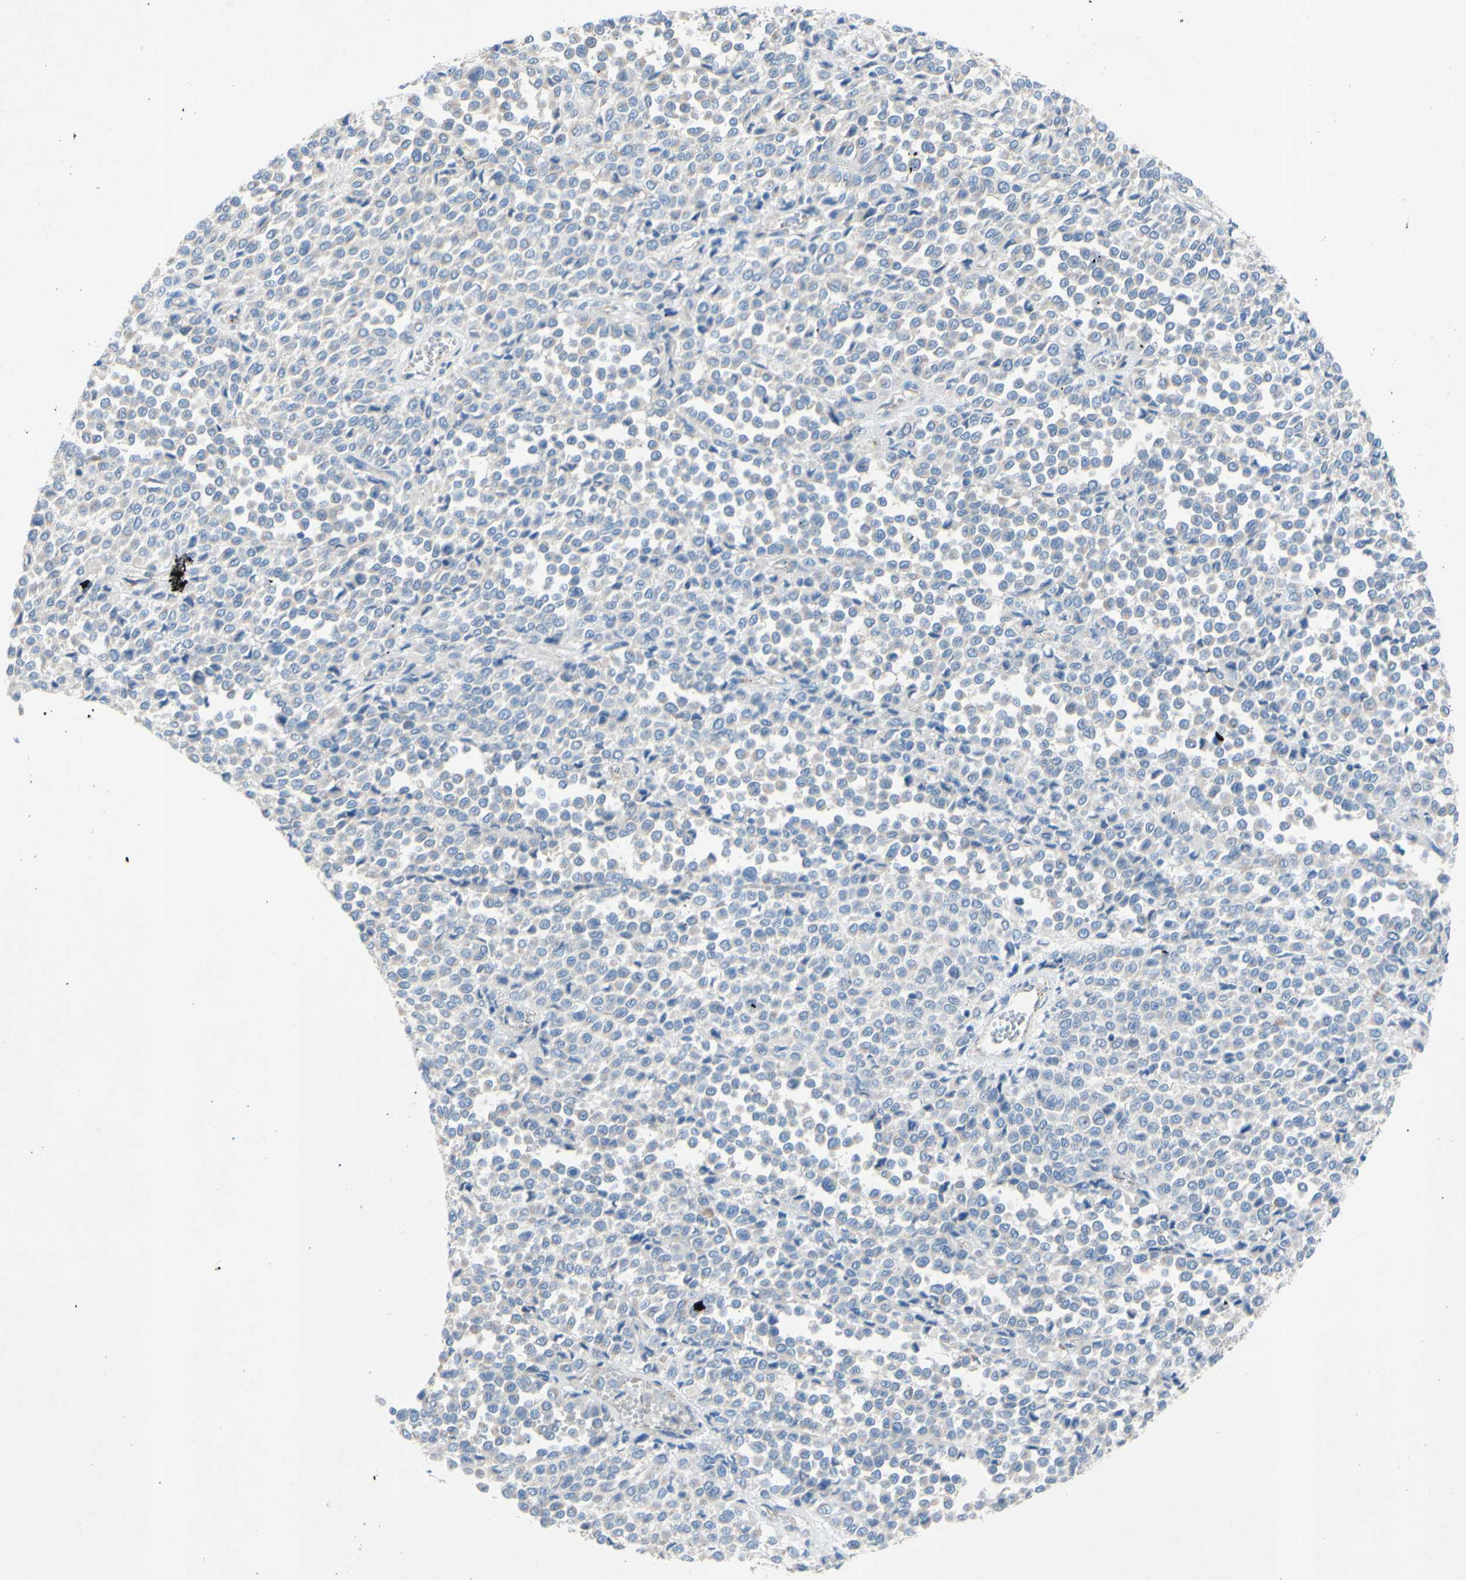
{"staining": {"intensity": "negative", "quantity": "none", "location": "none"}, "tissue": "melanoma", "cell_type": "Tumor cells", "image_type": "cancer", "snomed": [{"axis": "morphology", "description": "Malignant melanoma, Metastatic site"}, {"axis": "topography", "description": "Pancreas"}], "caption": "Photomicrograph shows no protein staining in tumor cells of malignant melanoma (metastatic site) tissue.", "gene": "TMIGD2", "patient": {"sex": "female", "age": 30}}